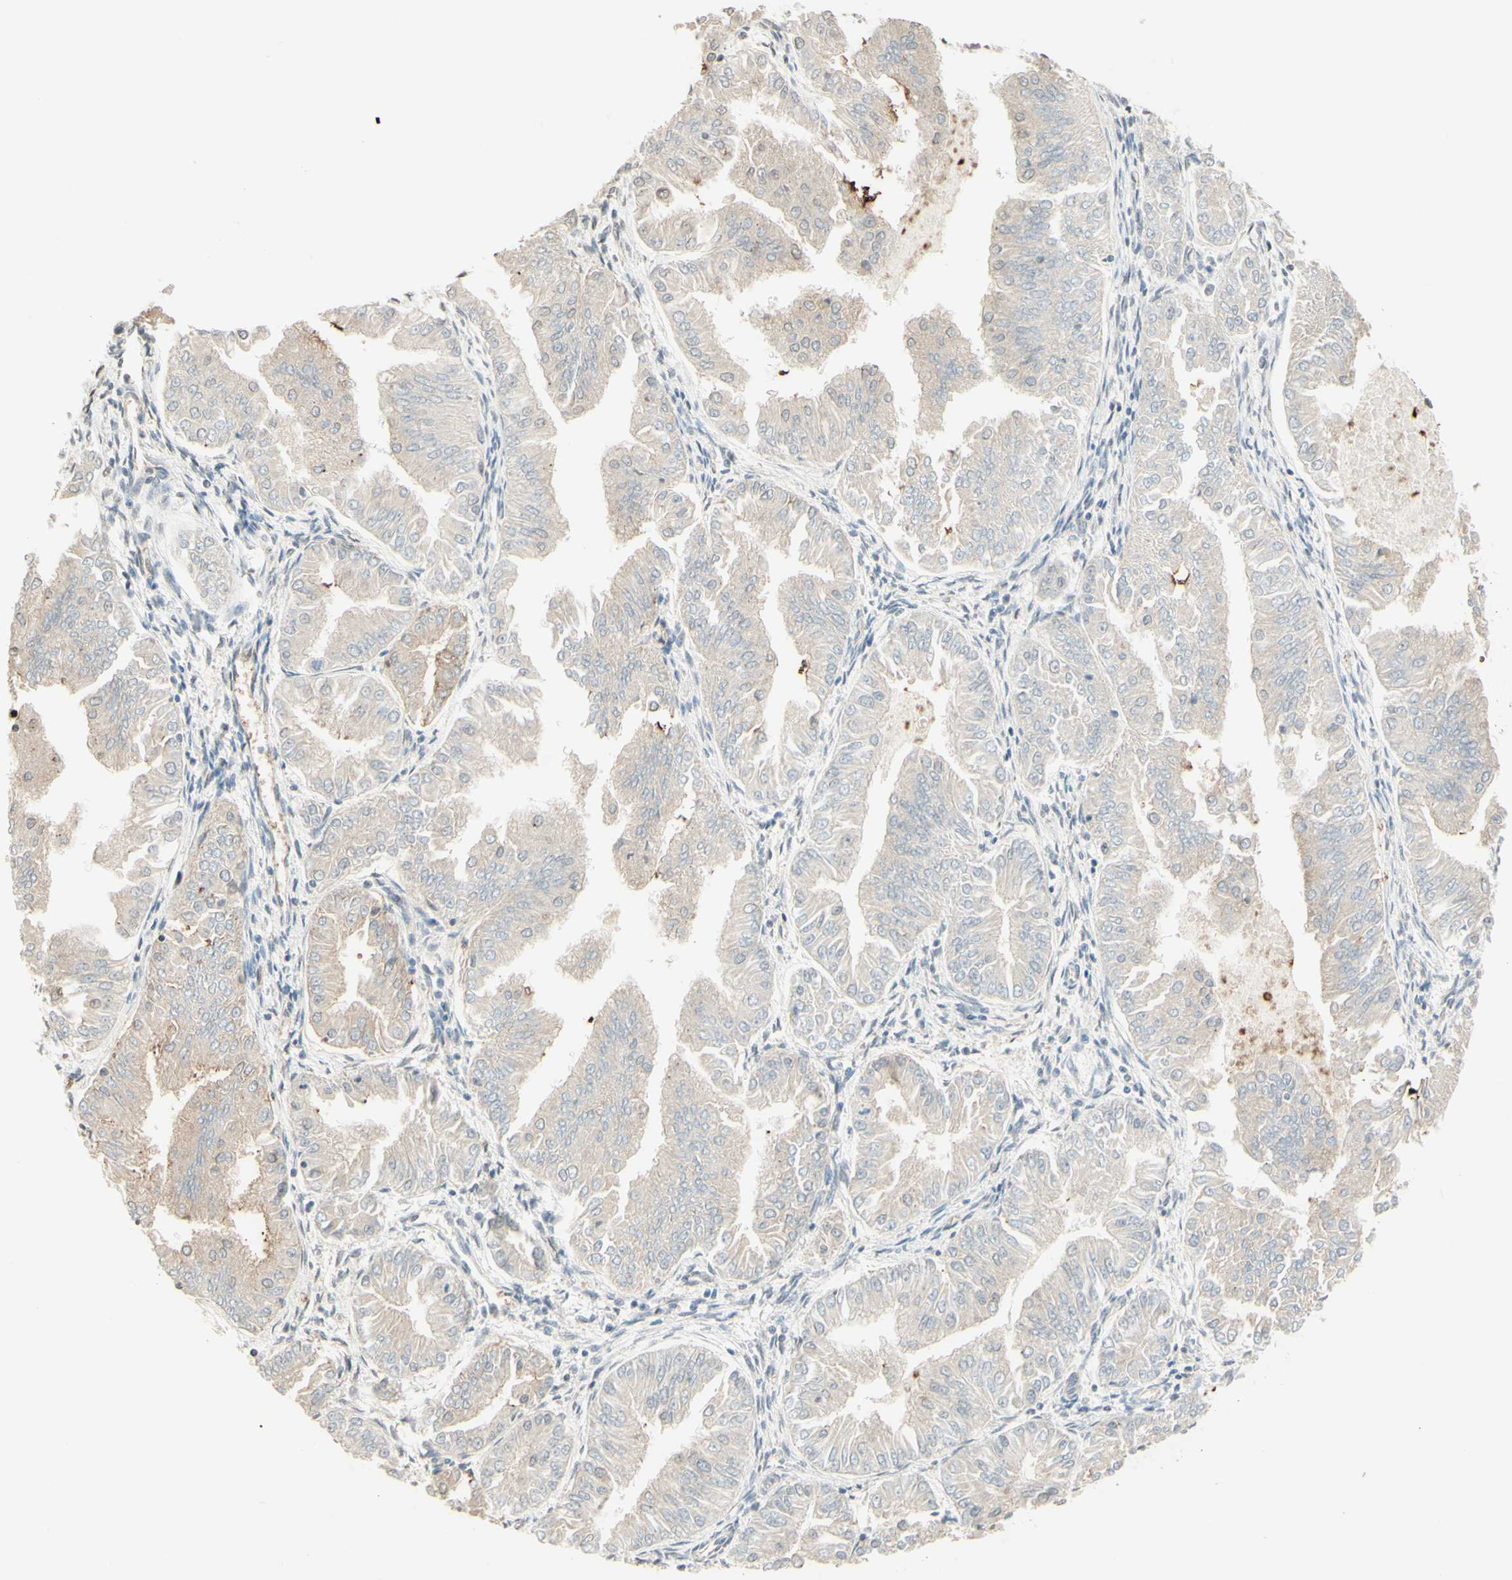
{"staining": {"intensity": "weak", "quantity": "<25%", "location": "cytoplasmic/membranous"}, "tissue": "endometrial cancer", "cell_type": "Tumor cells", "image_type": "cancer", "snomed": [{"axis": "morphology", "description": "Adenocarcinoma, NOS"}, {"axis": "topography", "description": "Endometrium"}], "caption": "Immunohistochemistry (IHC) photomicrograph of endometrial cancer (adenocarcinoma) stained for a protein (brown), which shows no expression in tumor cells.", "gene": "CDKL5", "patient": {"sex": "female", "age": 53}}